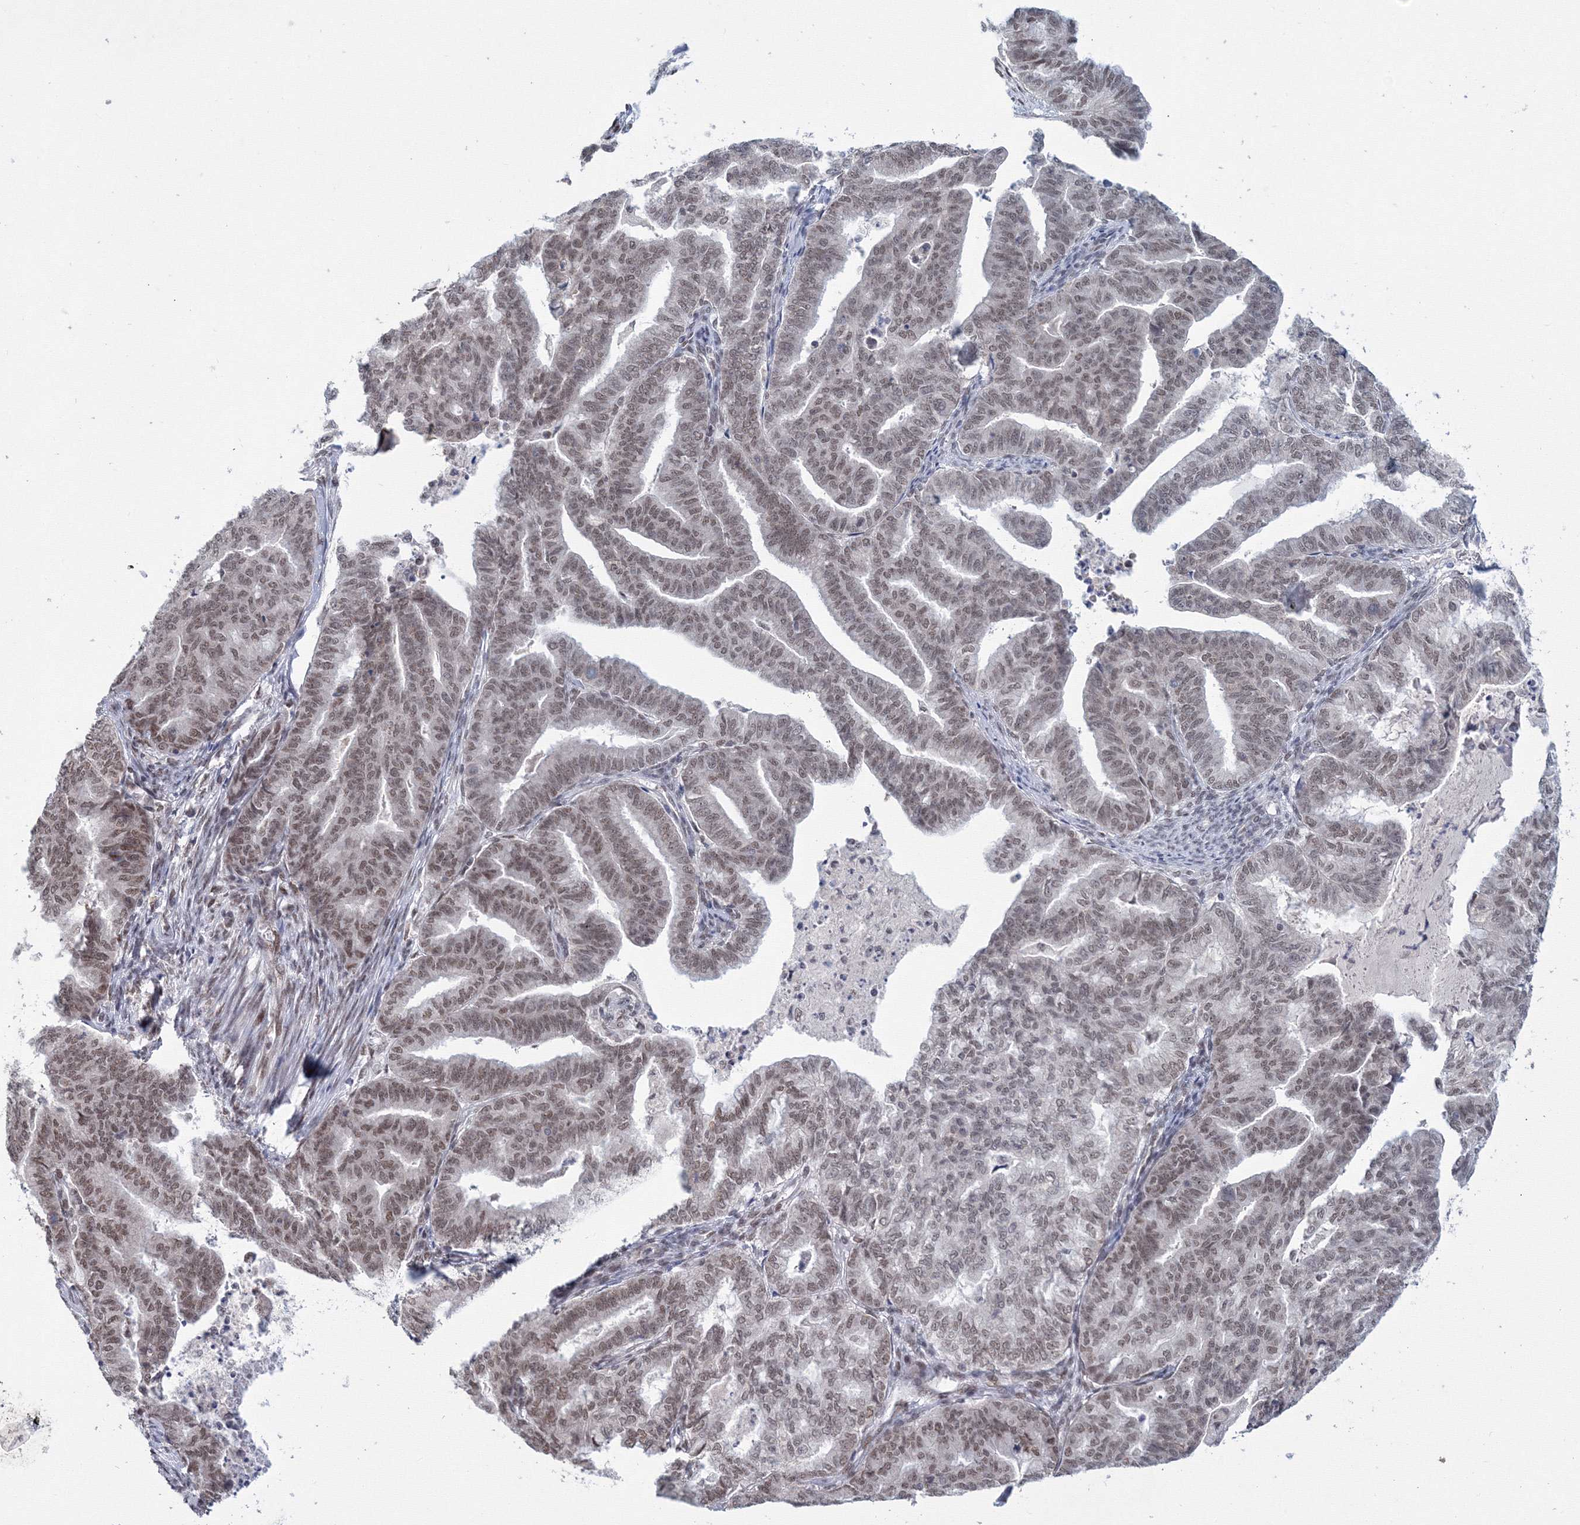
{"staining": {"intensity": "moderate", "quantity": "25%-75%", "location": "nuclear"}, "tissue": "endometrial cancer", "cell_type": "Tumor cells", "image_type": "cancer", "snomed": [{"axis": "morphology", "description": "Adenocarcinoma, NOS"}, {"axis": "topography", "description": "Endometrium"}], "caption": "This histopathology image shows endometrial cancer (adenocarcinoma) stained with immunohistochemistry (IHC) to label a protein in brown. The nuclear of tumor cells show moderate positivity for the protein. Nuclei are counter-stained blue.", "gene": "SF3B6", "patient": {"sex": "female", "age": 79}}